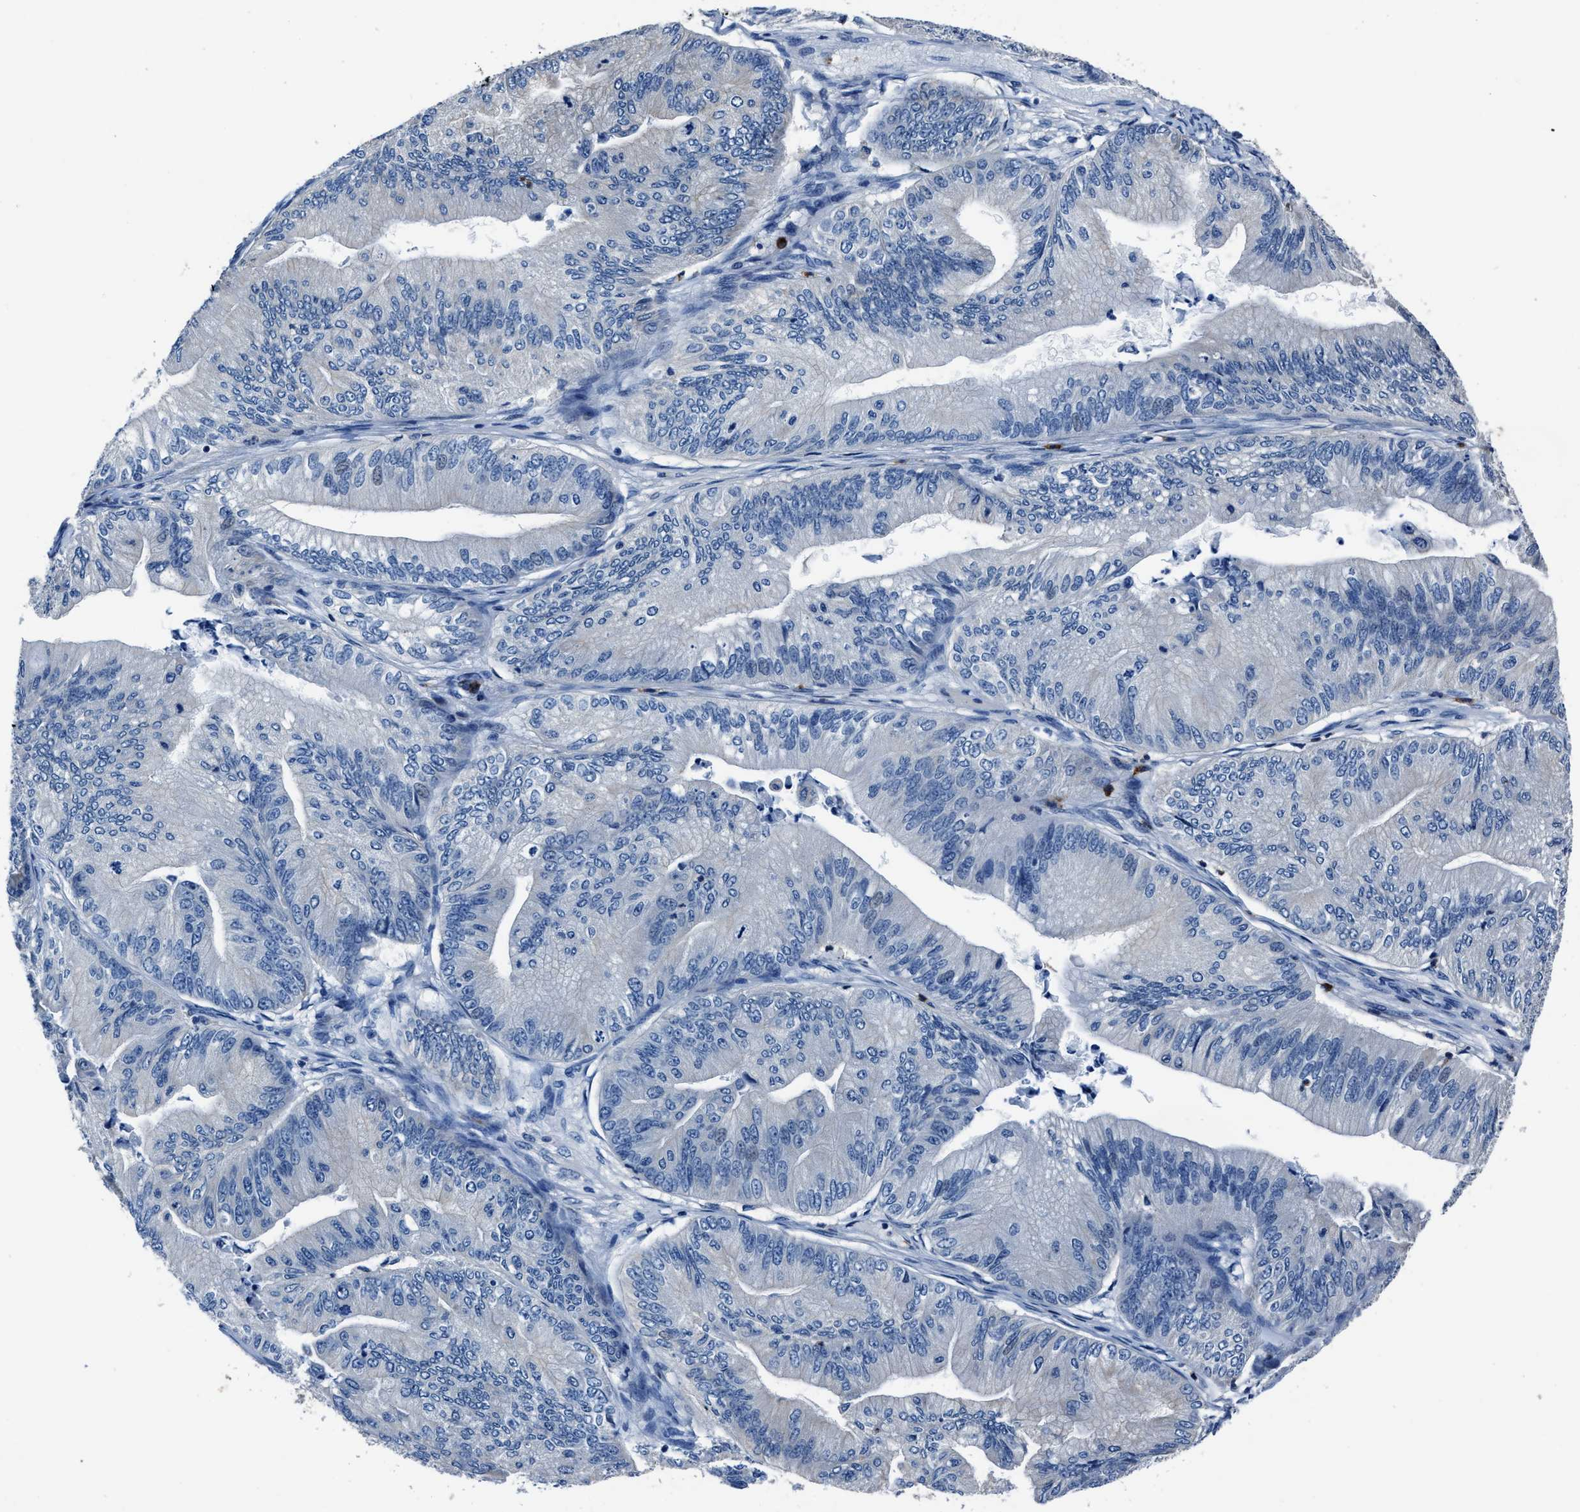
{"staining": {"intensity": "negative", "quantity": "none", "location": "none"}, "tissue": "ovarian cancer", "cell_type": "Tumor cells", "image_type": "cancer", "snomed": [{"axis": "morphology", "description": "Cystadenocarcinoma, mucinous, NOS"}, {"axis": "topography", "description": "Ovary"}], "caption": "DAB (3,3'-diaminobenzidine) immunohistochemical staining of ovarian cancer demonstrates no significant expression in tumor cells.", "gene": "FGL2", "patient": {"sex": "female", "age": 61}}